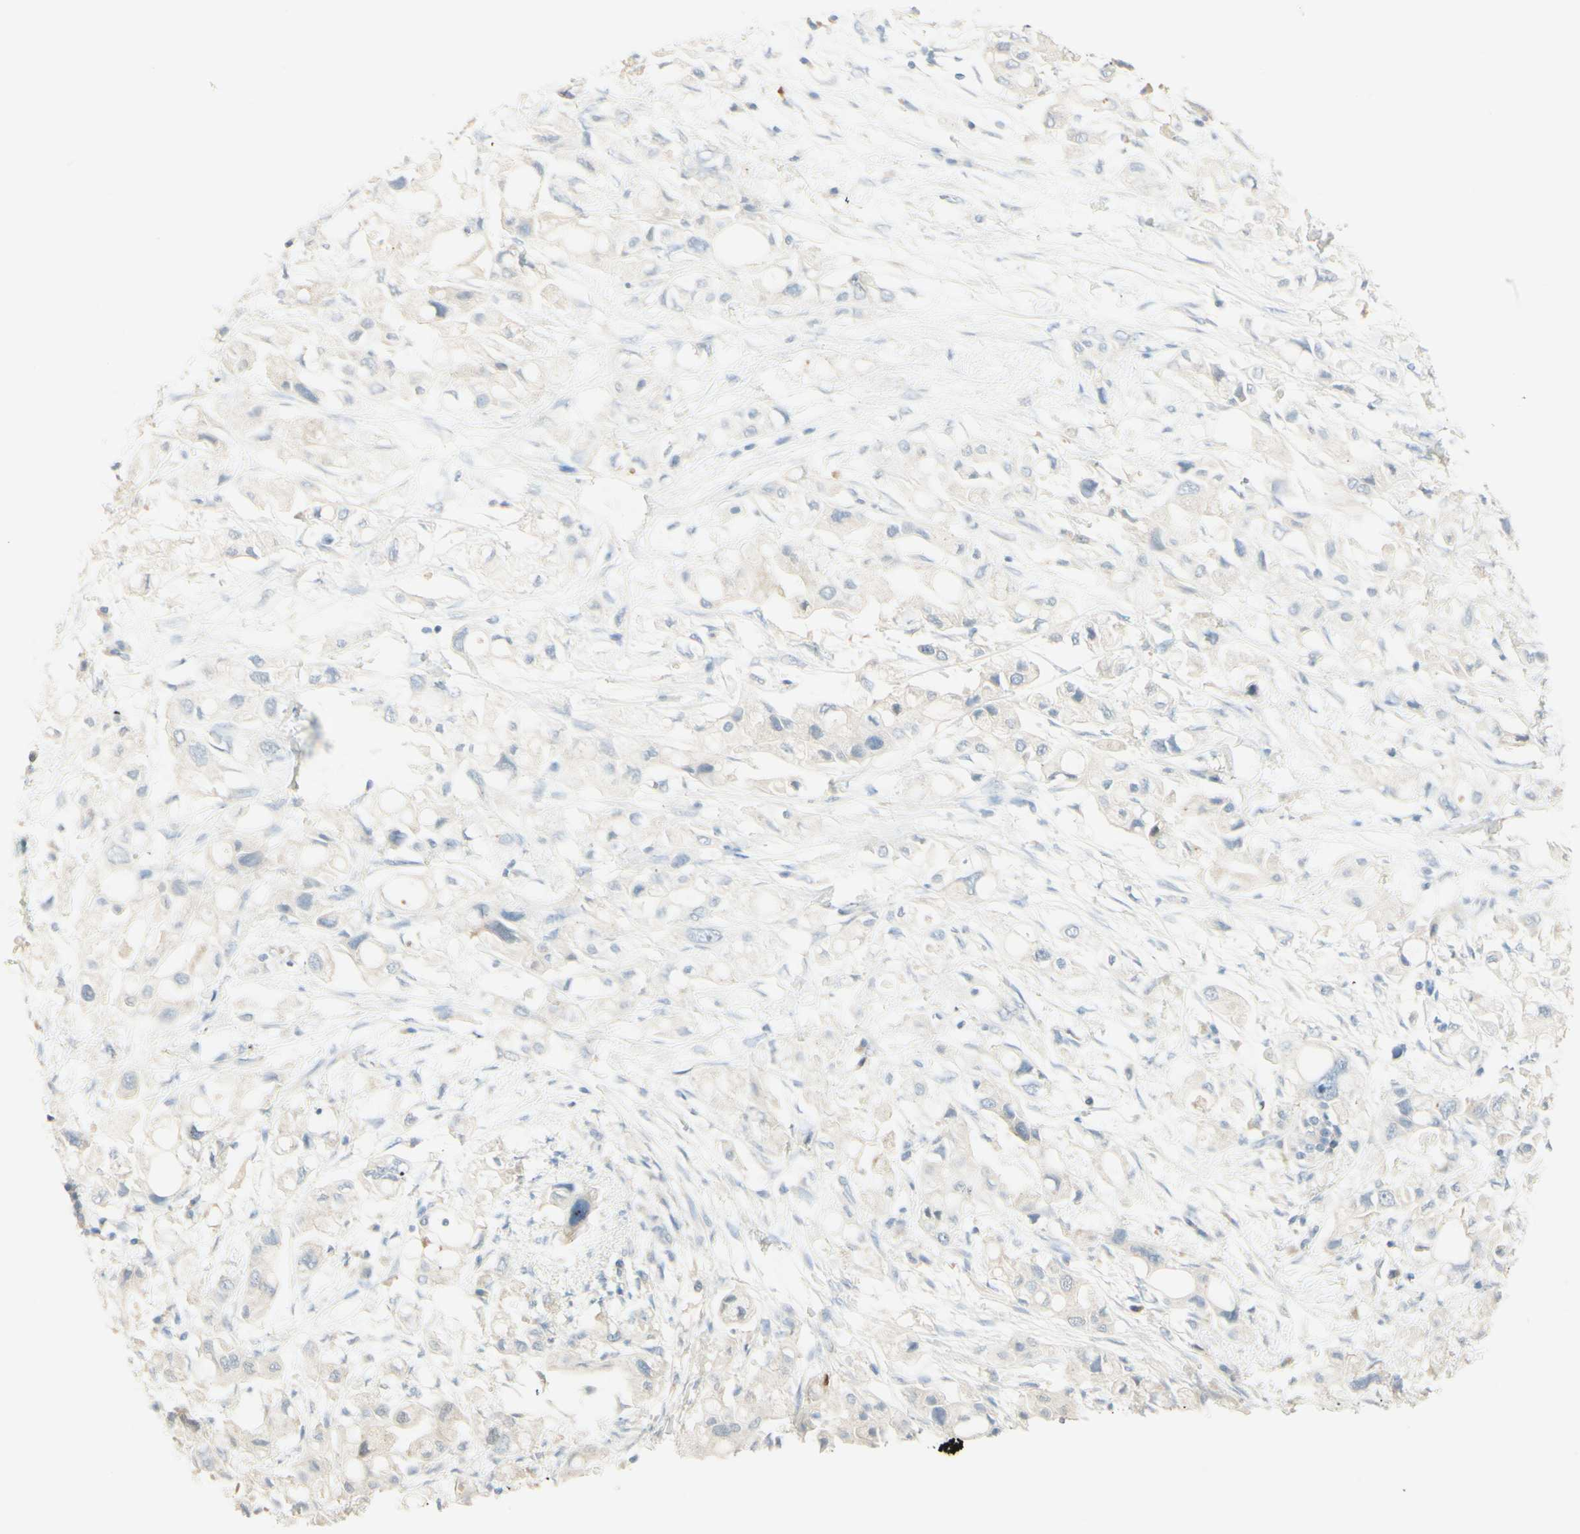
{"staining": {"intensity": "negative", "quantity": "none", "location": "none"}, "tissue": "pancreatic cancer", "cell_type": "Tumor cells", "image_type": "cancer", "snomed": [{"axis": "morphology", "description": "Adenocarcinoma, NOS"}, {"axis": "topography", "description": "Pancreas"}], "caption": "An image of adenocarcinoma (pancreatic) stained for a protein demonstrates no brown staining in tumor cells.", "gene": "ART3", "patient": {"sex": "female", "age": 56}}